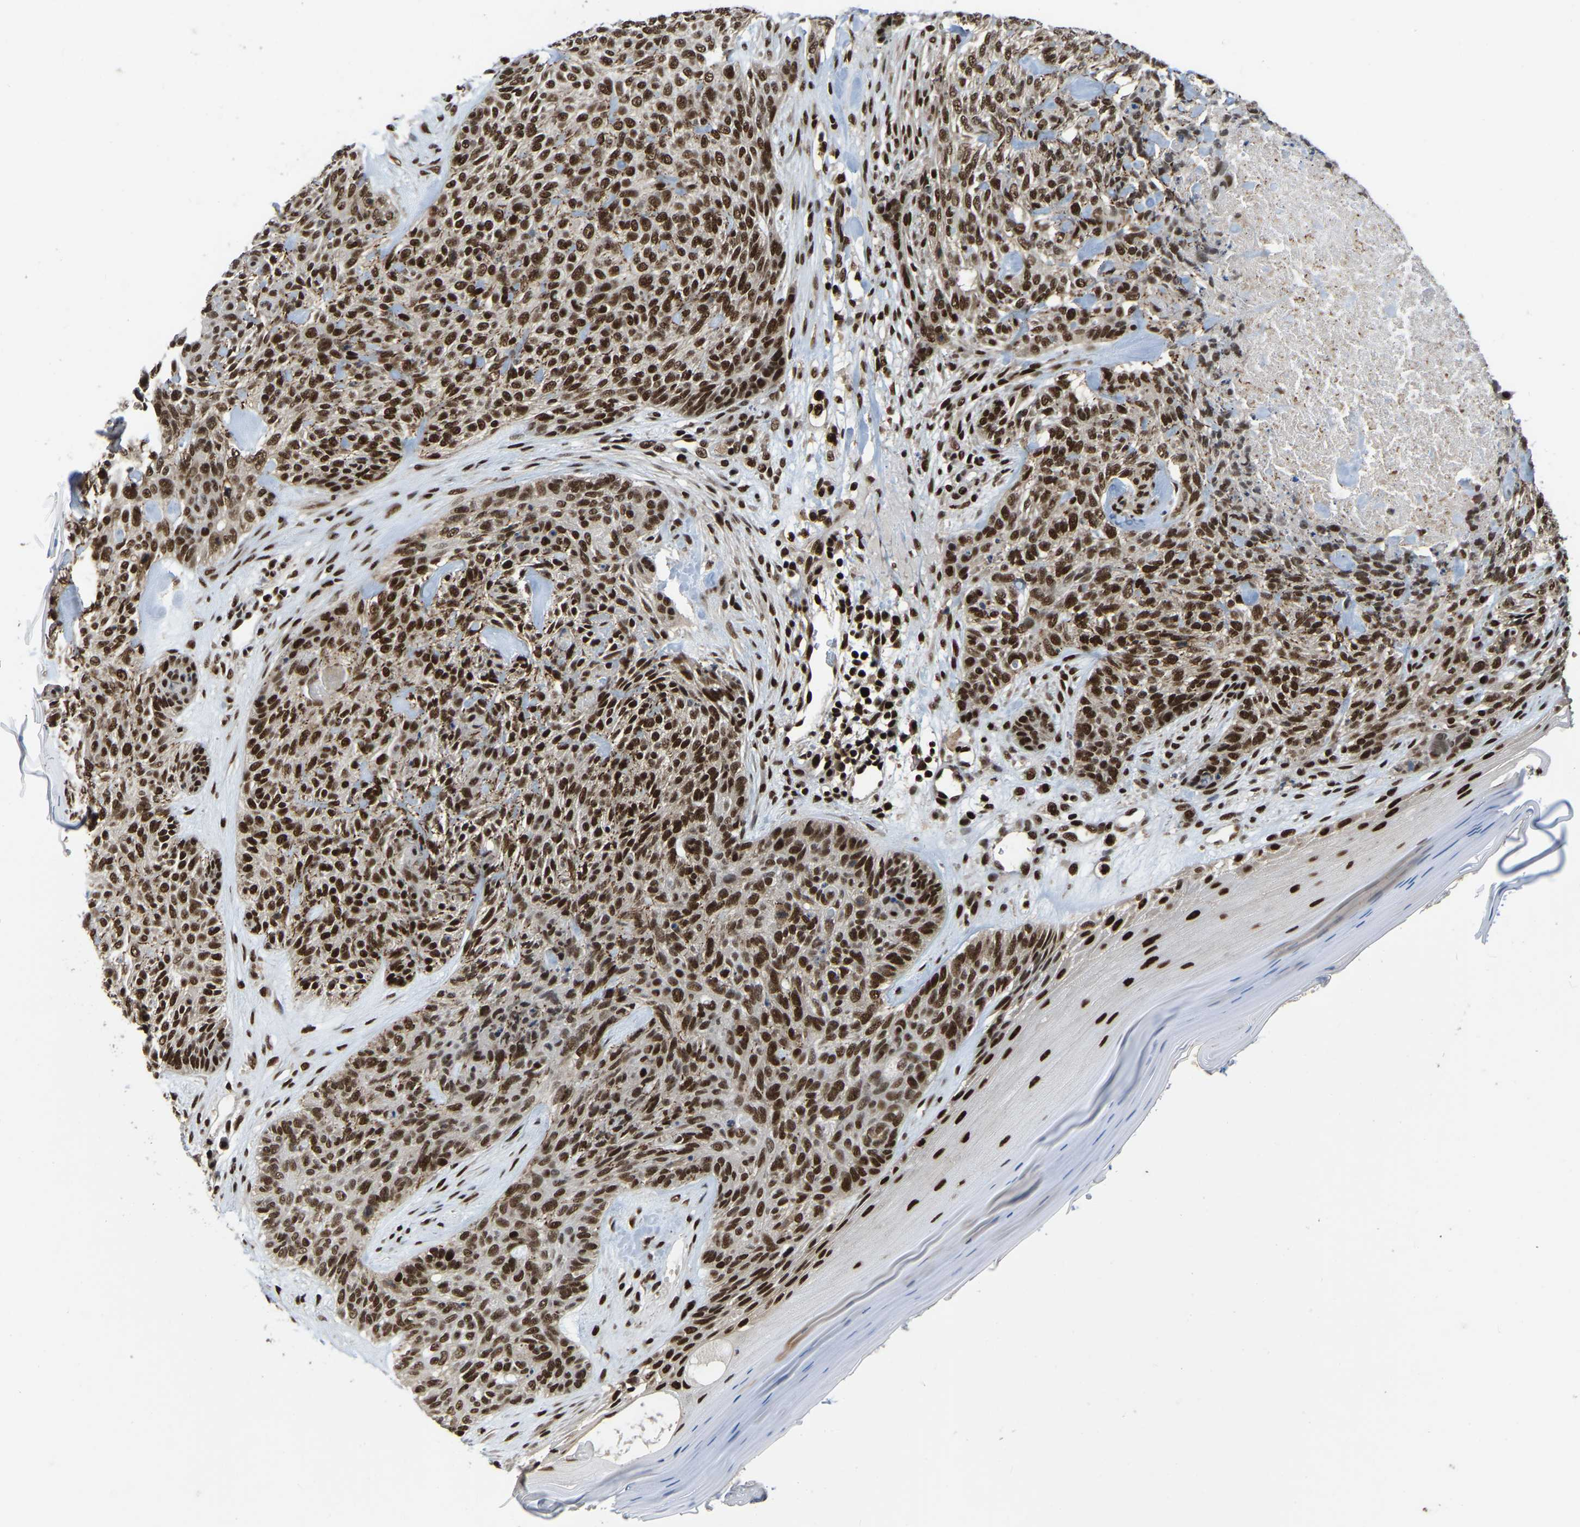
{"staining": {"intensity": "strong", "quantity": ">75%", "location": "nuclear"}, "tissue": "skin cancer", "cell_type": "Tumor cells", "image_type": "cancer", "snomed": [{"axis": "morphology", "description": "Basal cell carcinoma"}, {"axis": "topography", "description": "Skin"}], "caption": "Protein expression analysis of human basal cell carcinoma (skin) reveals strong nuclear expression in approximately >75% of tumor cells. The staining was performed using DAB (3,3'-diaminobenzidine) to visualize the protein expression in brown, while the nuclei were stained in blue with hematoxylin (Magnification: 20x).", "gene": "TBL1XR1", "patient": {"sex": "male", "age": 55}}